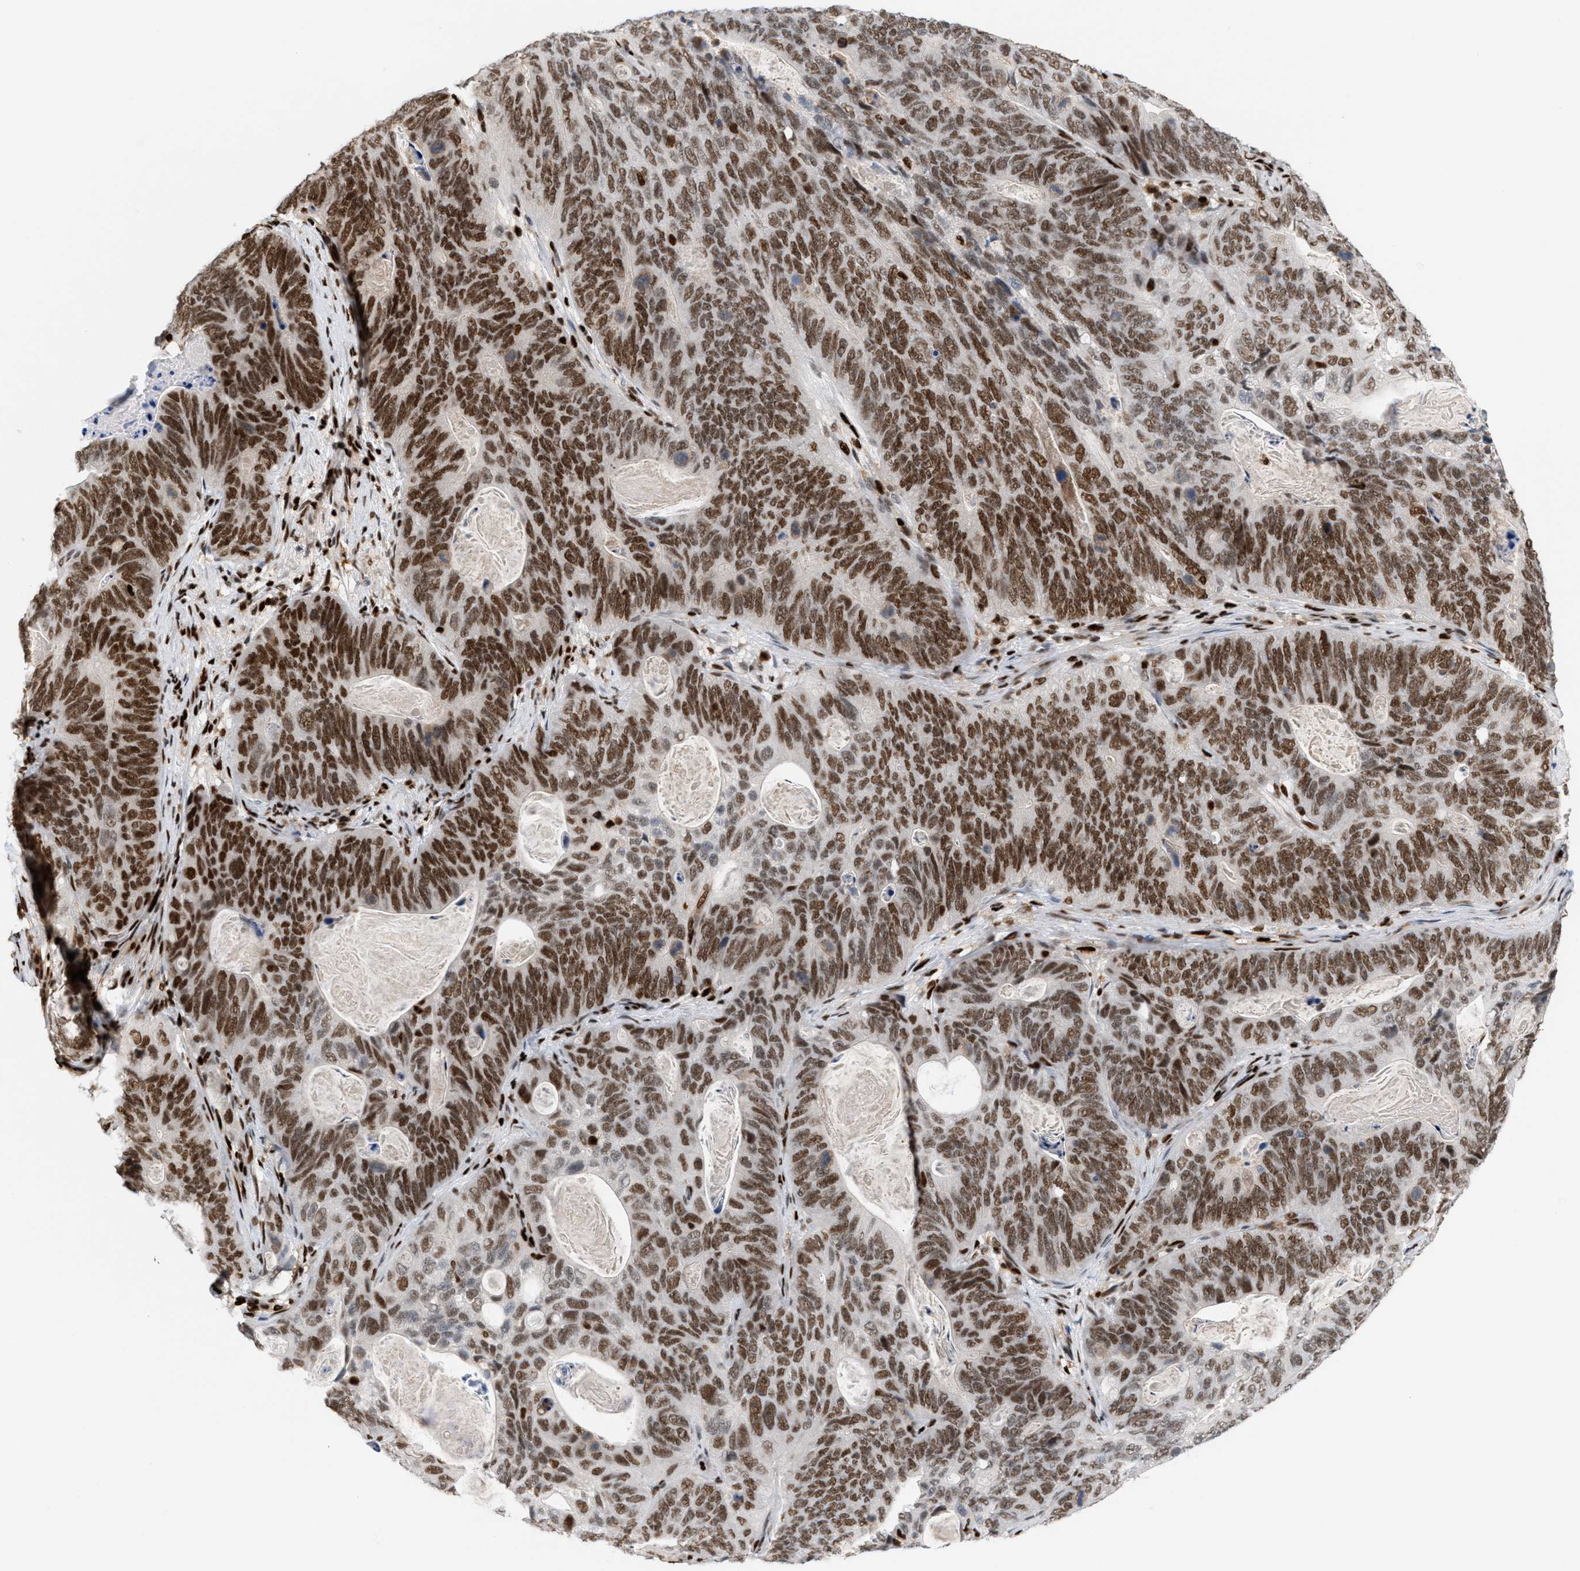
{"staining": {"intensity": "moderate", "quantity": ">75%", "location": "nuclear"}, "tissue": "stomach cancer", "cell_type": "Tumor cells", "image_type": "cancer", "snomed": [{"axis": "morphology", "description": "Normal tissue, NOS"}, {"axis": "morphology", "description": "Adenocarcinoma, NOS"}, {"axis": "topography", "description": "Stomach"}], "caption": "Moderate nuclear staining is present in about >75% of tumor cells in stomach cancer. The protein is shown in brown color, while the nuclei are stained blue.", "gene": "RNASEK-C17orf49", "patient": {"sex": "female", "age": 89}}